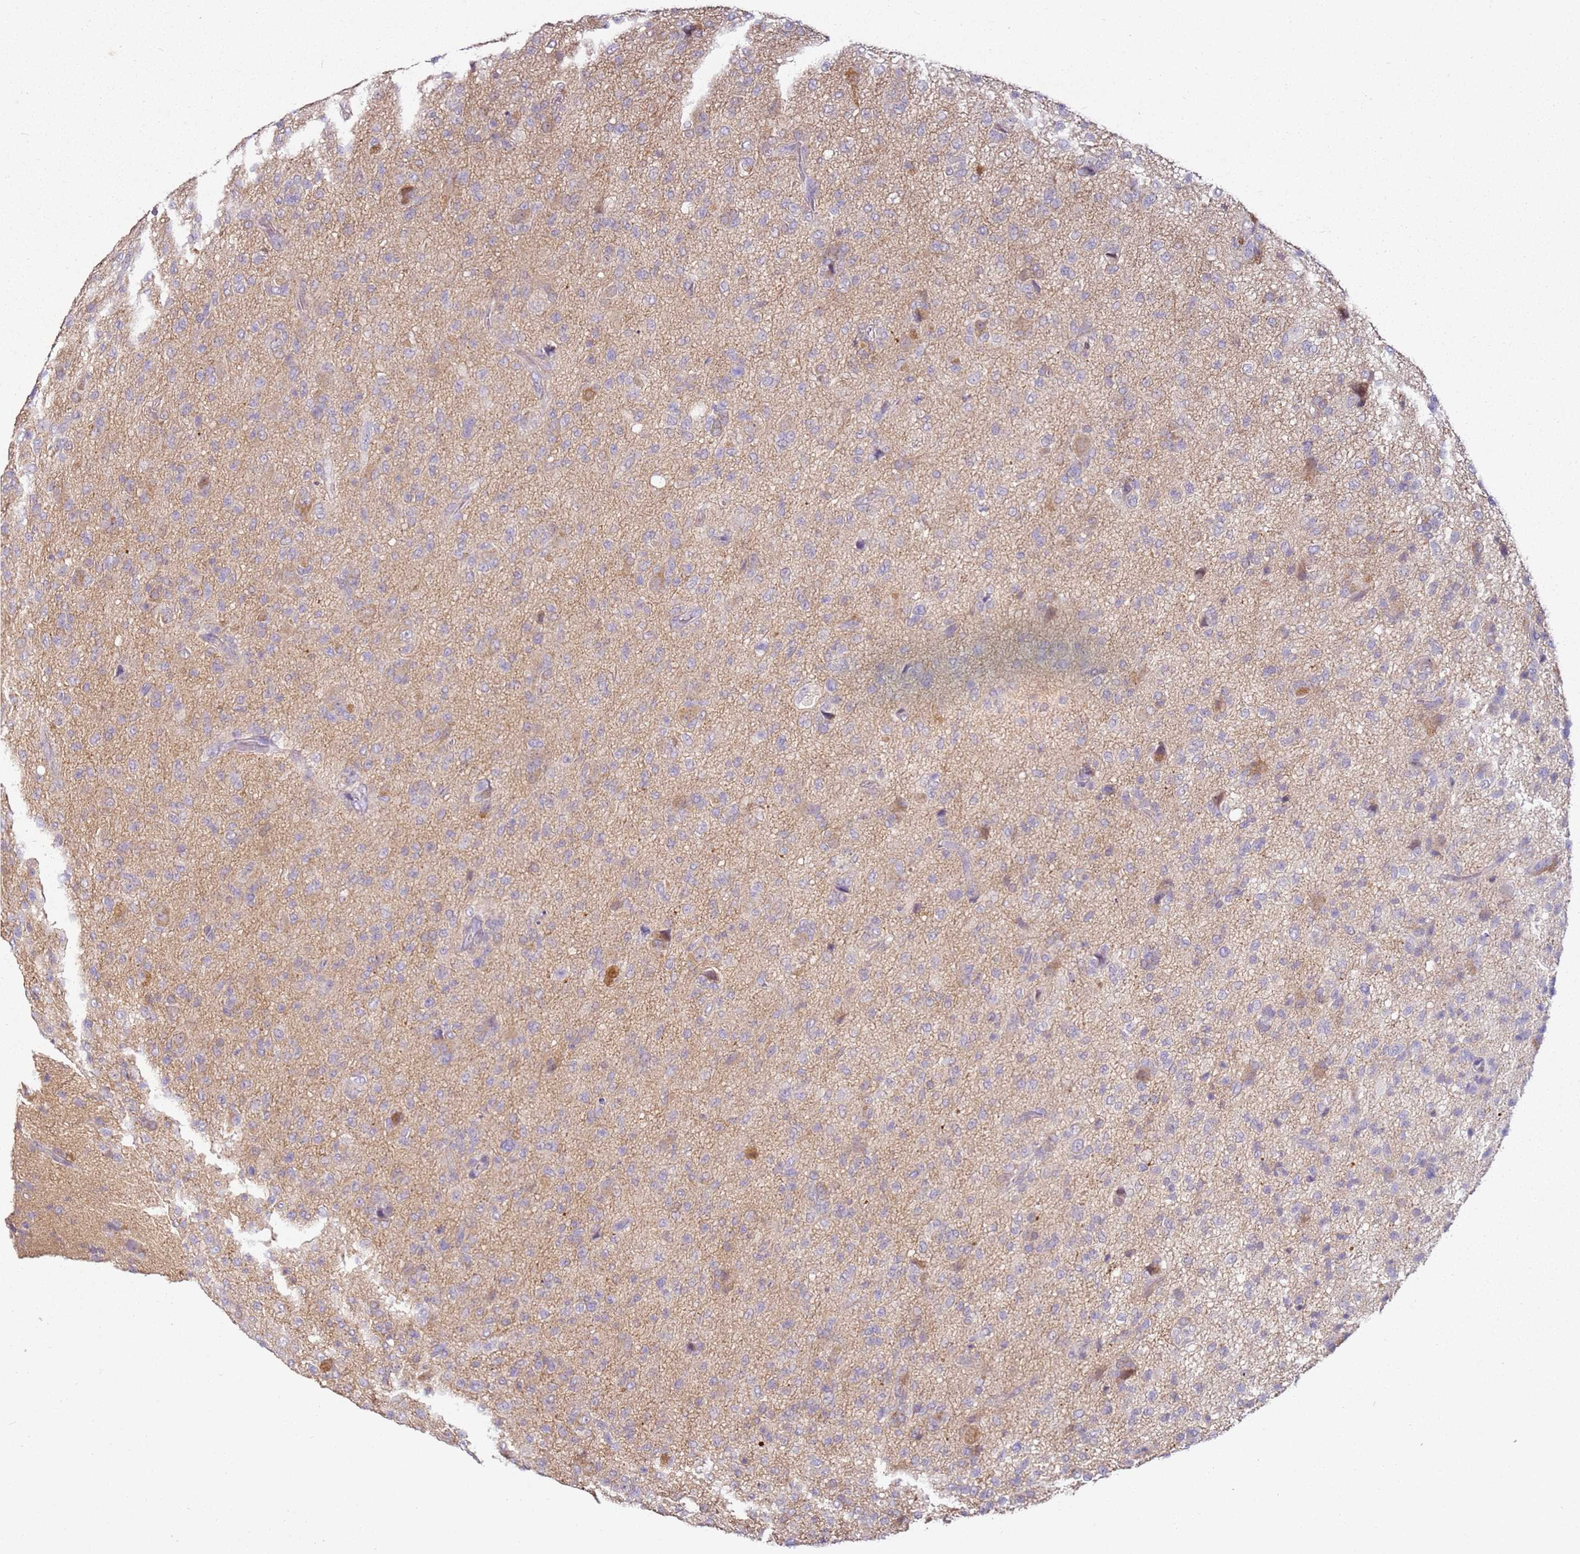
{"staining": {"intensity": "negative", "quantity": "none", "location": "none"}, "tissue": "glioma", "cell_type": "Tumor cells", "image_type": "cancer", "snomed": [{"axis": "morphology", "description": "Glioma, malignant, High grade"}, {"axis": "topography", "description": "Brain"}], "caption": "The photomicrograph demonstrates no significant expression in tumor cells of malignant glioma (high-grade).", "gene": "MDH1", "patient": {"sex": "female", "age": 57}}